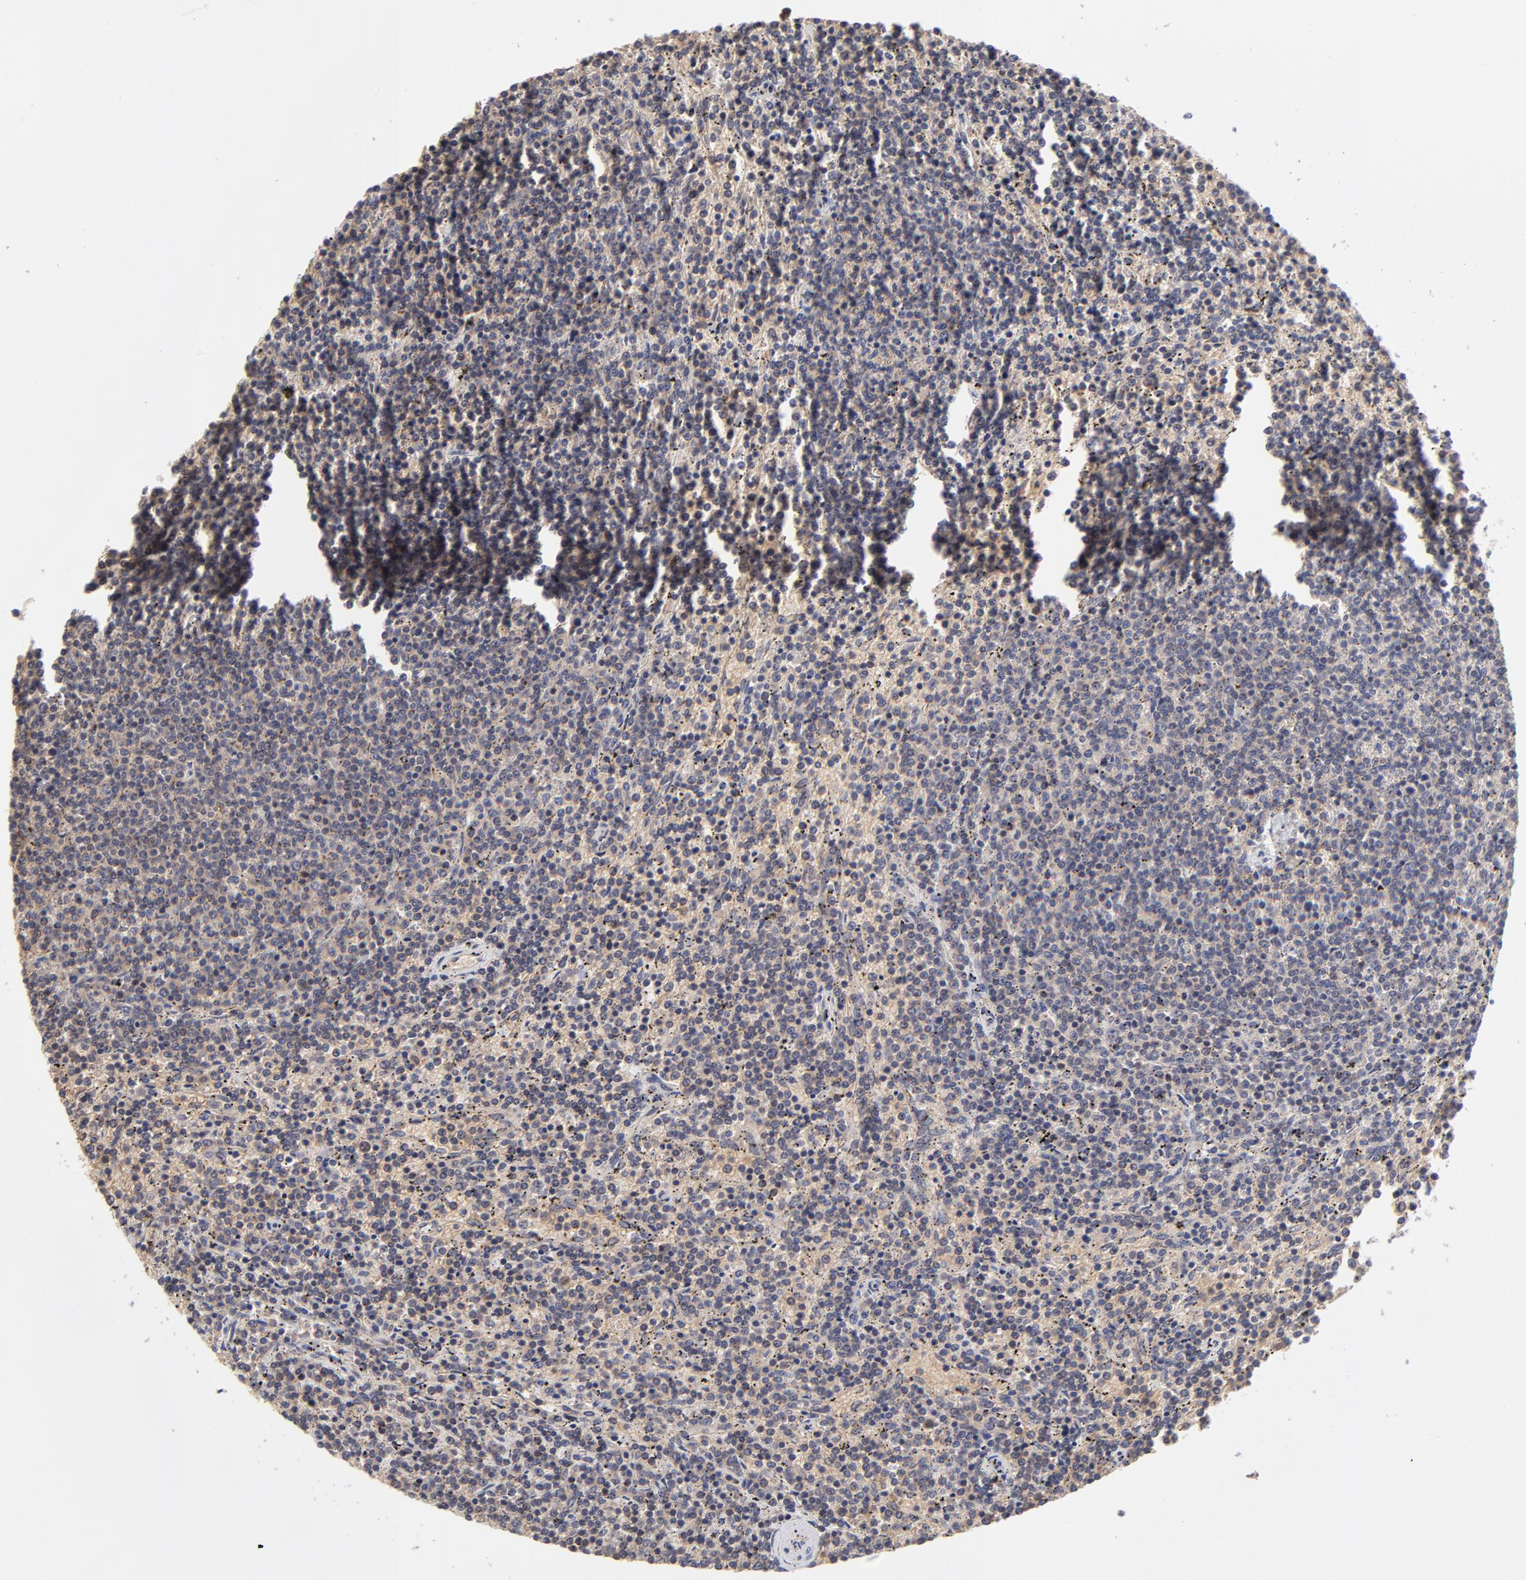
{"staining": {"intensity": "negative", "quantity": "none", "location": "none"}, "tissue": "lymphoma", "cell_type": "Tumor cells", "image_type": "cancer", "snomed": [{"axis": "morphology", "description": "Malignant lymphoma, non-Hodgkin's type, Low grade"}, {"axis": "topography", "description": "Spleen"}], "caption": "High magnification brightfield microscopy of lymphoma stained with DAB (brown) and counterstained with hematoxylin (blue): tumor cells show no significant staining.", "gene": "PCMT1", "patient": {"sex": "female", "age": 50}}